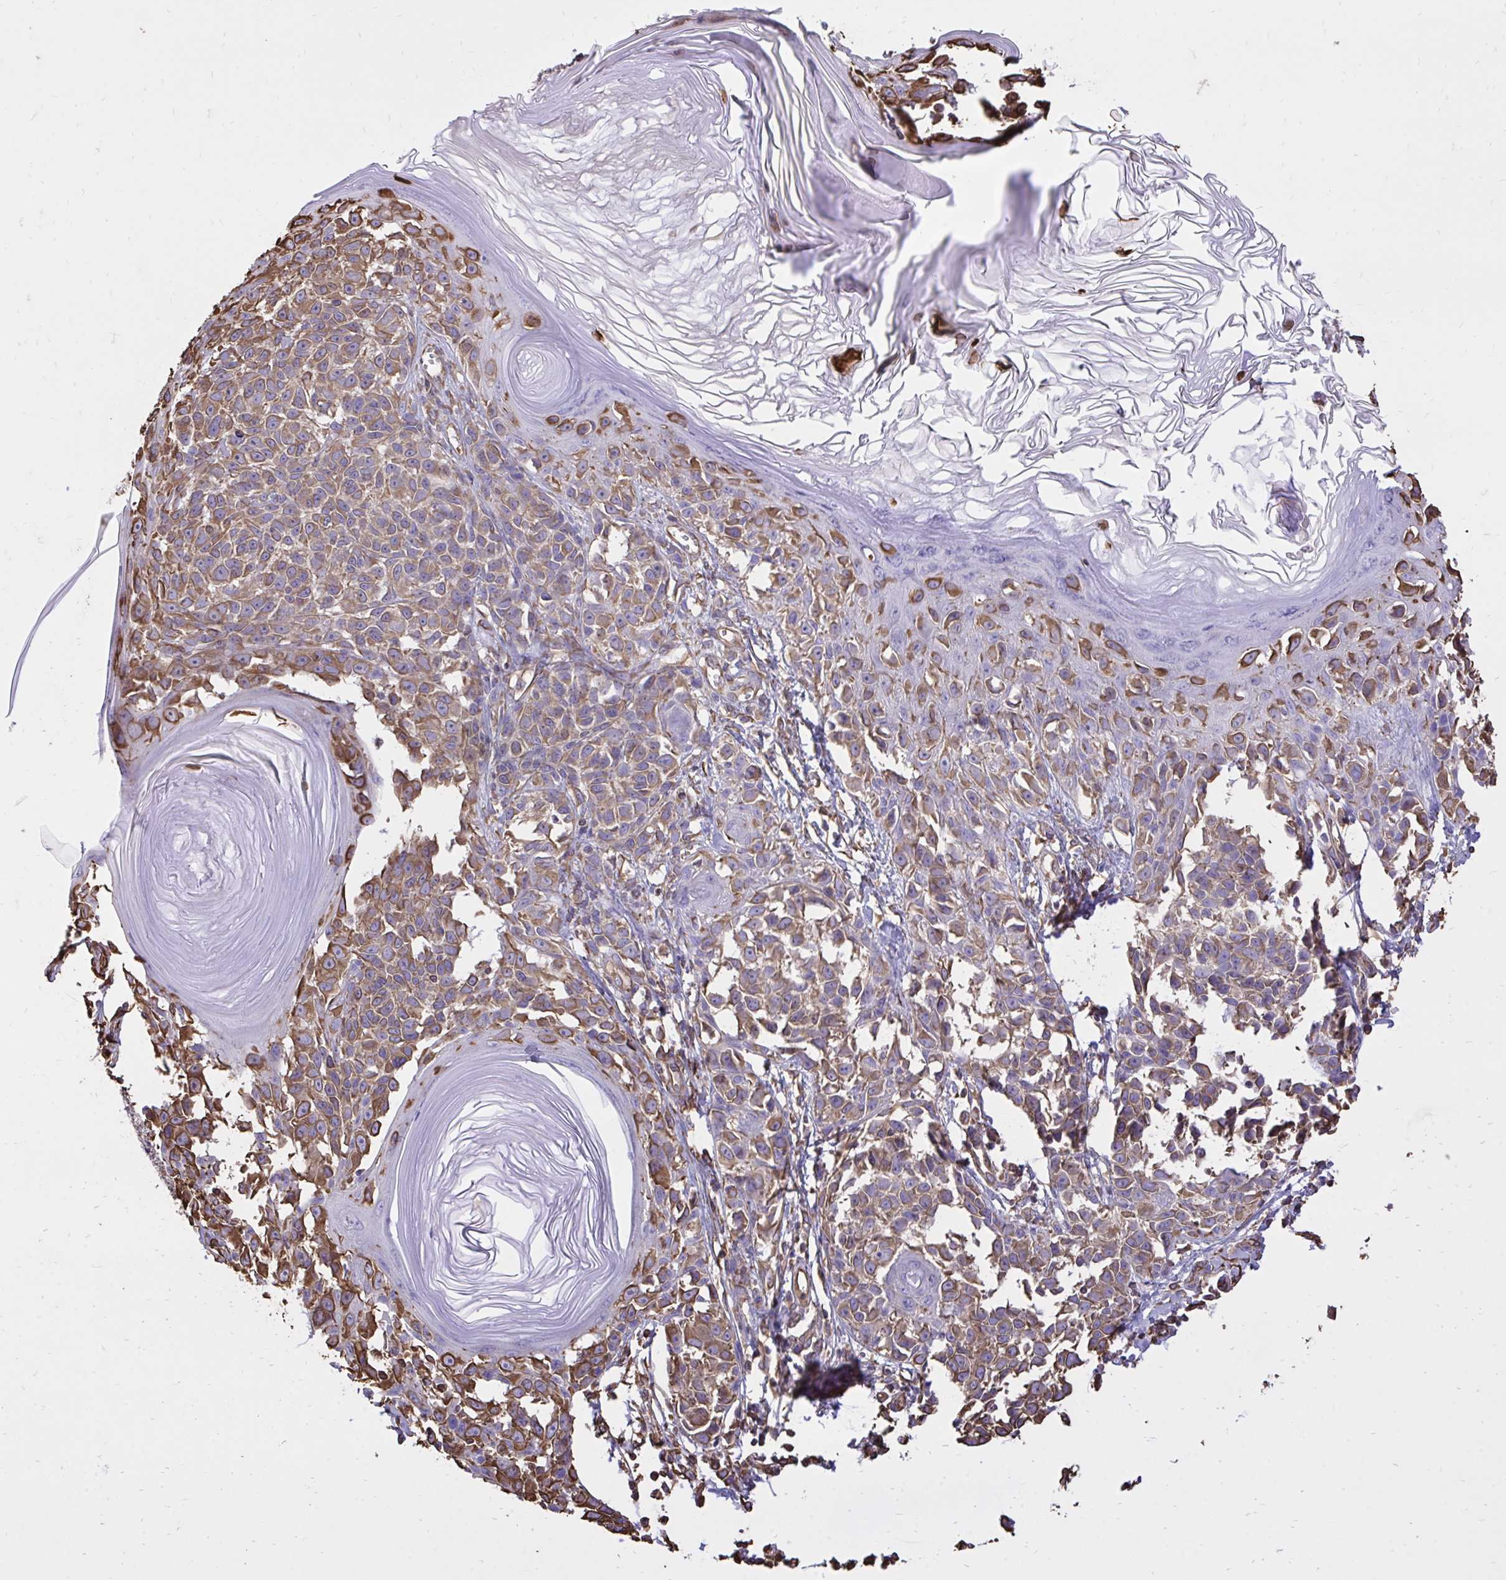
{"staining": {"intensity": "moderate", "quantity": ">75%", "location": "cytoplasmic/membranous"}, "tissue": "melanoma", "cell_type": "Tumor cells", "image_type": "cancer", "snomed": [{"axis": "morphology", "description": "Malignant melanoma, NOS"}, {"axis": "topography", "description": "Skin"}], "caption": "Protein expression by immunohistochemistry (IHC) demonstrates moderate cytoplasmic/membranous expression in approximately >75% of tumor cells in melanoma. (DAB (3,3'-diaminobenzidine) IHC with brightfield microscopy, high magnification).", "gene": "RNF103", "patient": {"sex": "male", "age": 73}}